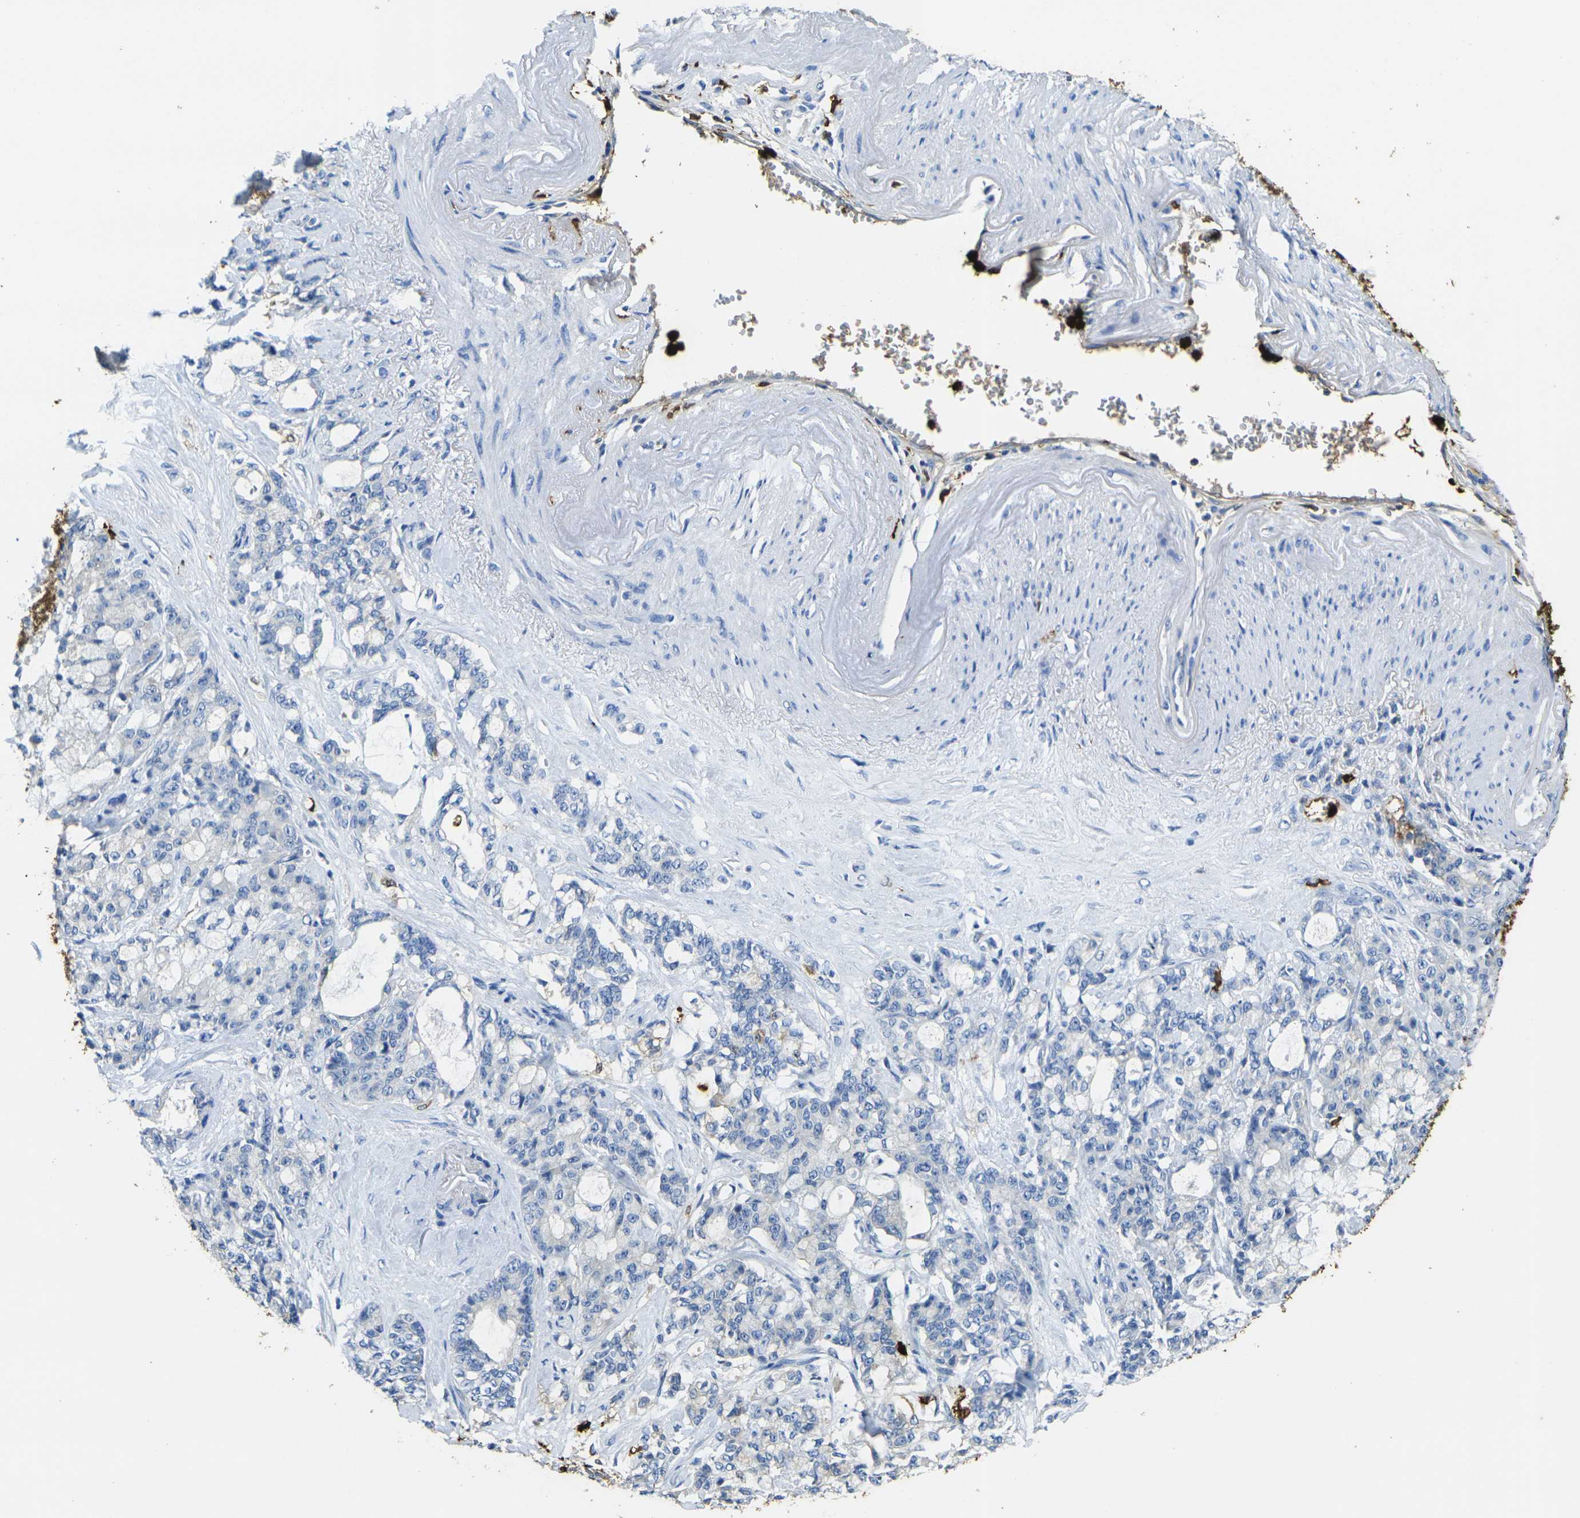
{"staining": {"intensity": "negative", "quantity": "none", "location": "none"}, "tissue": "pancreatic cancer", "cell_type": "Tumor cells", "image_type": "cancer", "snomed": [{"axis": "morphology", "description": "Adenocarcinoma, NOS"}, {"axis": "topography", "description": "Pancreas"}], "caption": "Adenocarcinoma (pancreatic) stained for a protein using immunohistochemistry displays no positivity tumor cells.", "gene": "S100A9", "patient": {"sex": "female", "age": 73}}